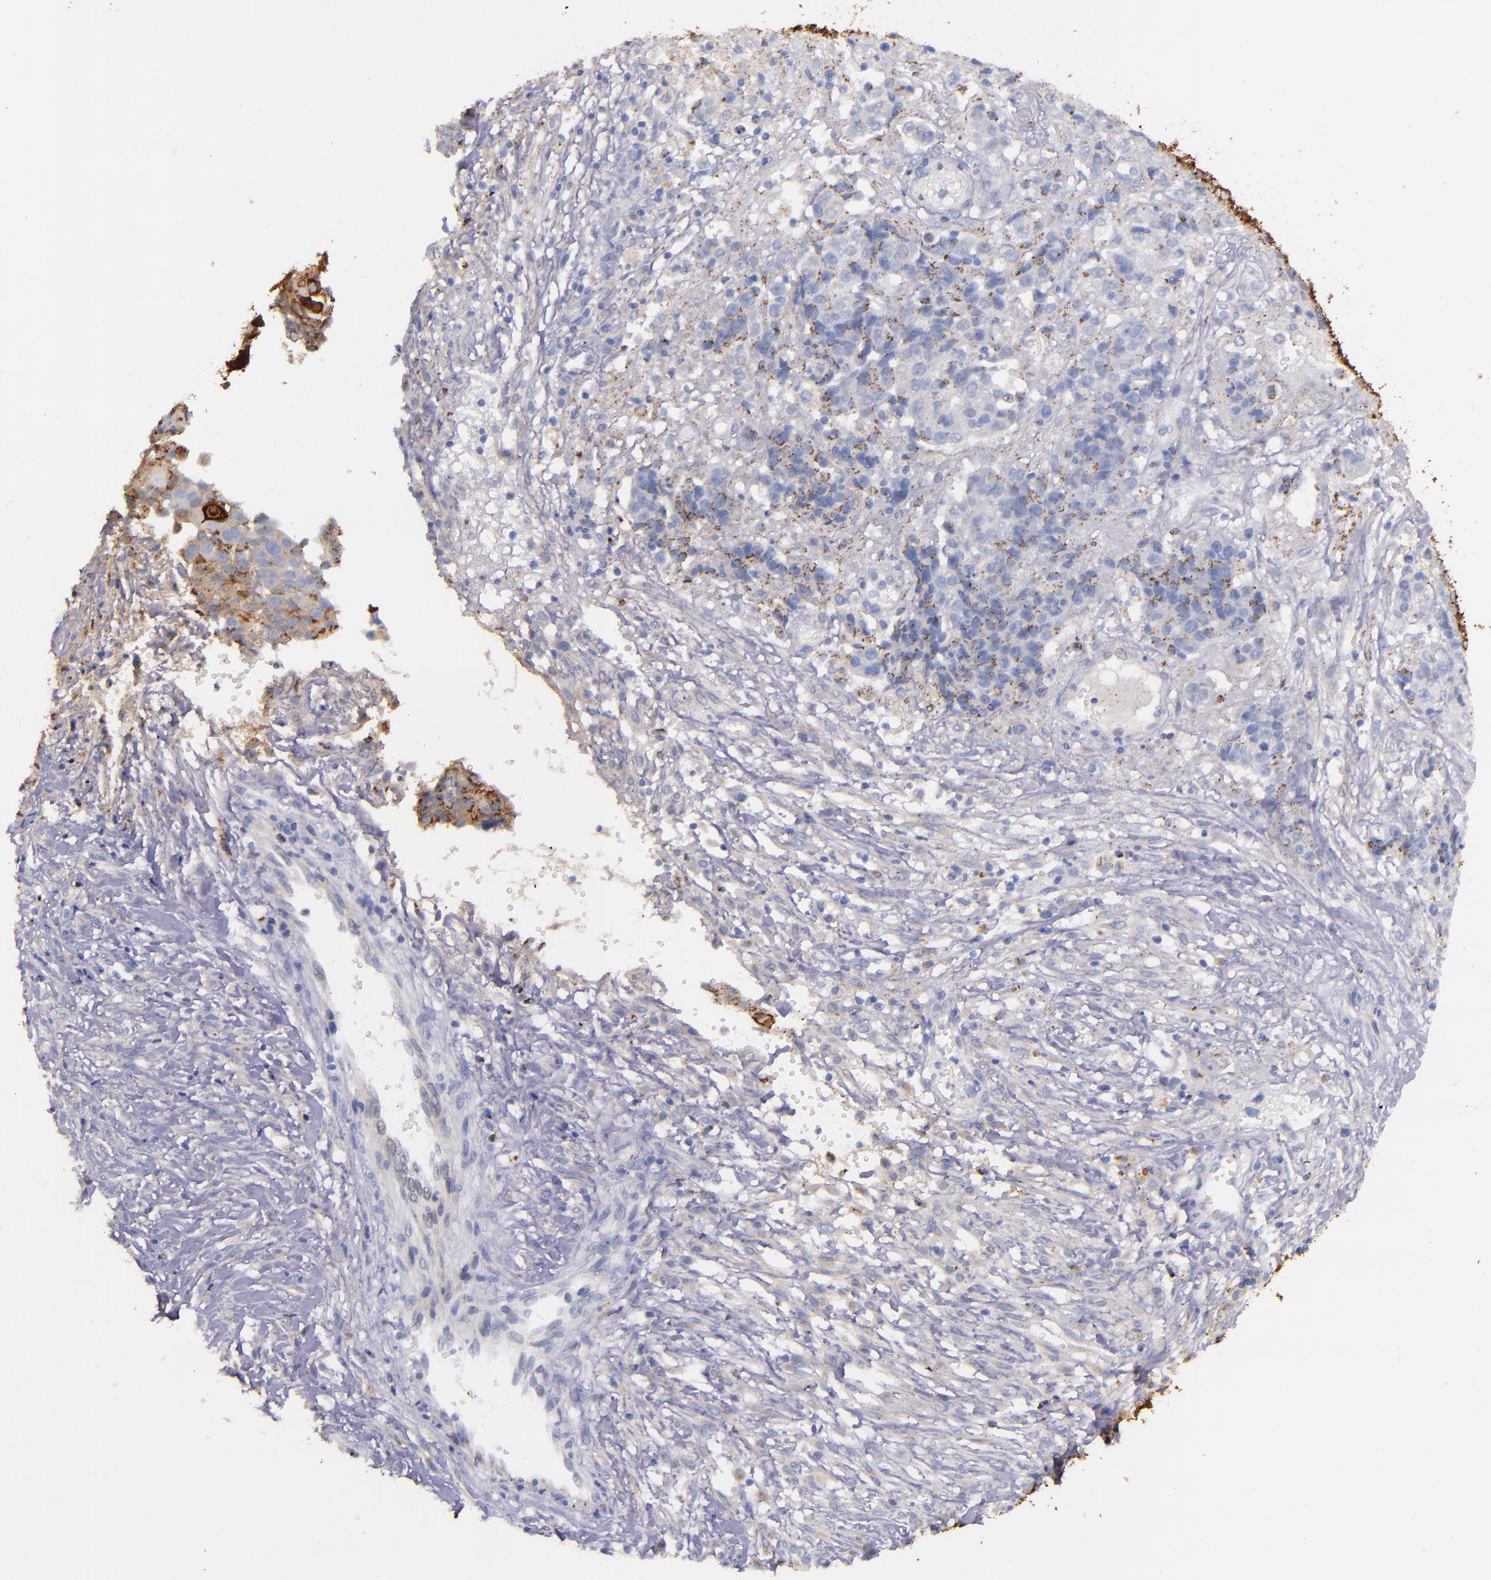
{"staining": {"intensity": "negative", "quantity": "none", "location": "none"}, "tissue": "ovarian cancer", "cell_type": "Tumor cells", "image_type": "cancer", "snomed": [{"axis": "morphology", "description": "Carcinoma, endometroid"}, {"axis": "topography", "description": "Ovary"}], "caption": "Ovarian cancer (endometroid carcinoma) was stained to show a protein in brown. There is no significant expression in tumor cells. (IHC, brightfield microscopy, high magnification).", "gene": "IVL", "patient": {"sex": "female", "age": 42}}